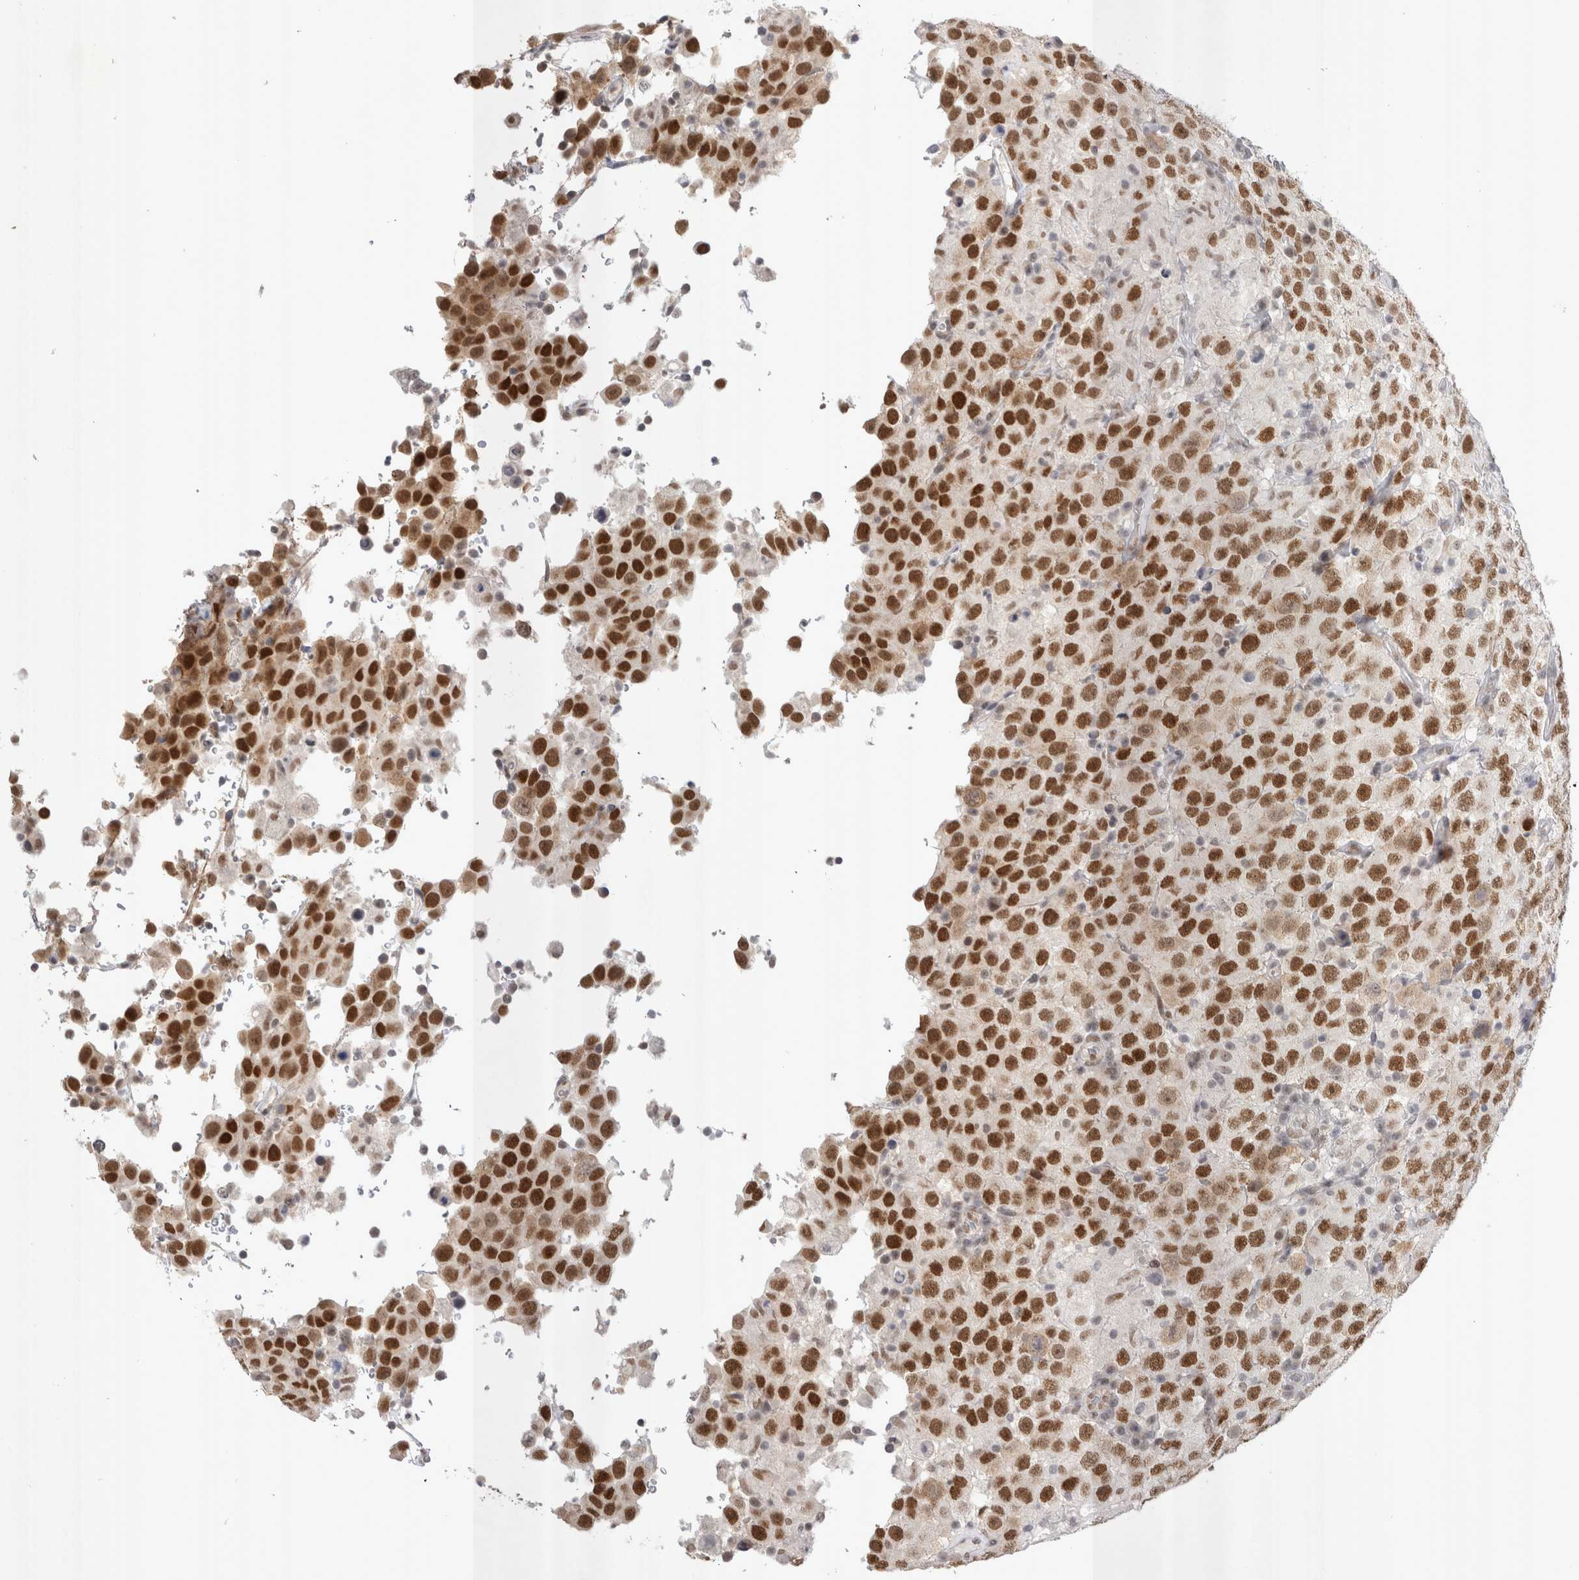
{"staining": {"intensity": "strong", "quantity": ">75%", "location": "nuclear"}, "tissue": "testis cancer", "cell_type": "Tumor cells", "image_type": "cancer", "snomed": [{"axis": "morphology", "description": "Seminoma, NOS"}, {"axis": "topography", "description": "Testis"}], "caption": "Seminoma (testis) was stained to show a protein in brown. There is high levels of strong nuclear staining in approximately >75% of tumor cells.", "gene": "RECQL4", "patient": {"sex": "male", "age": 41}}